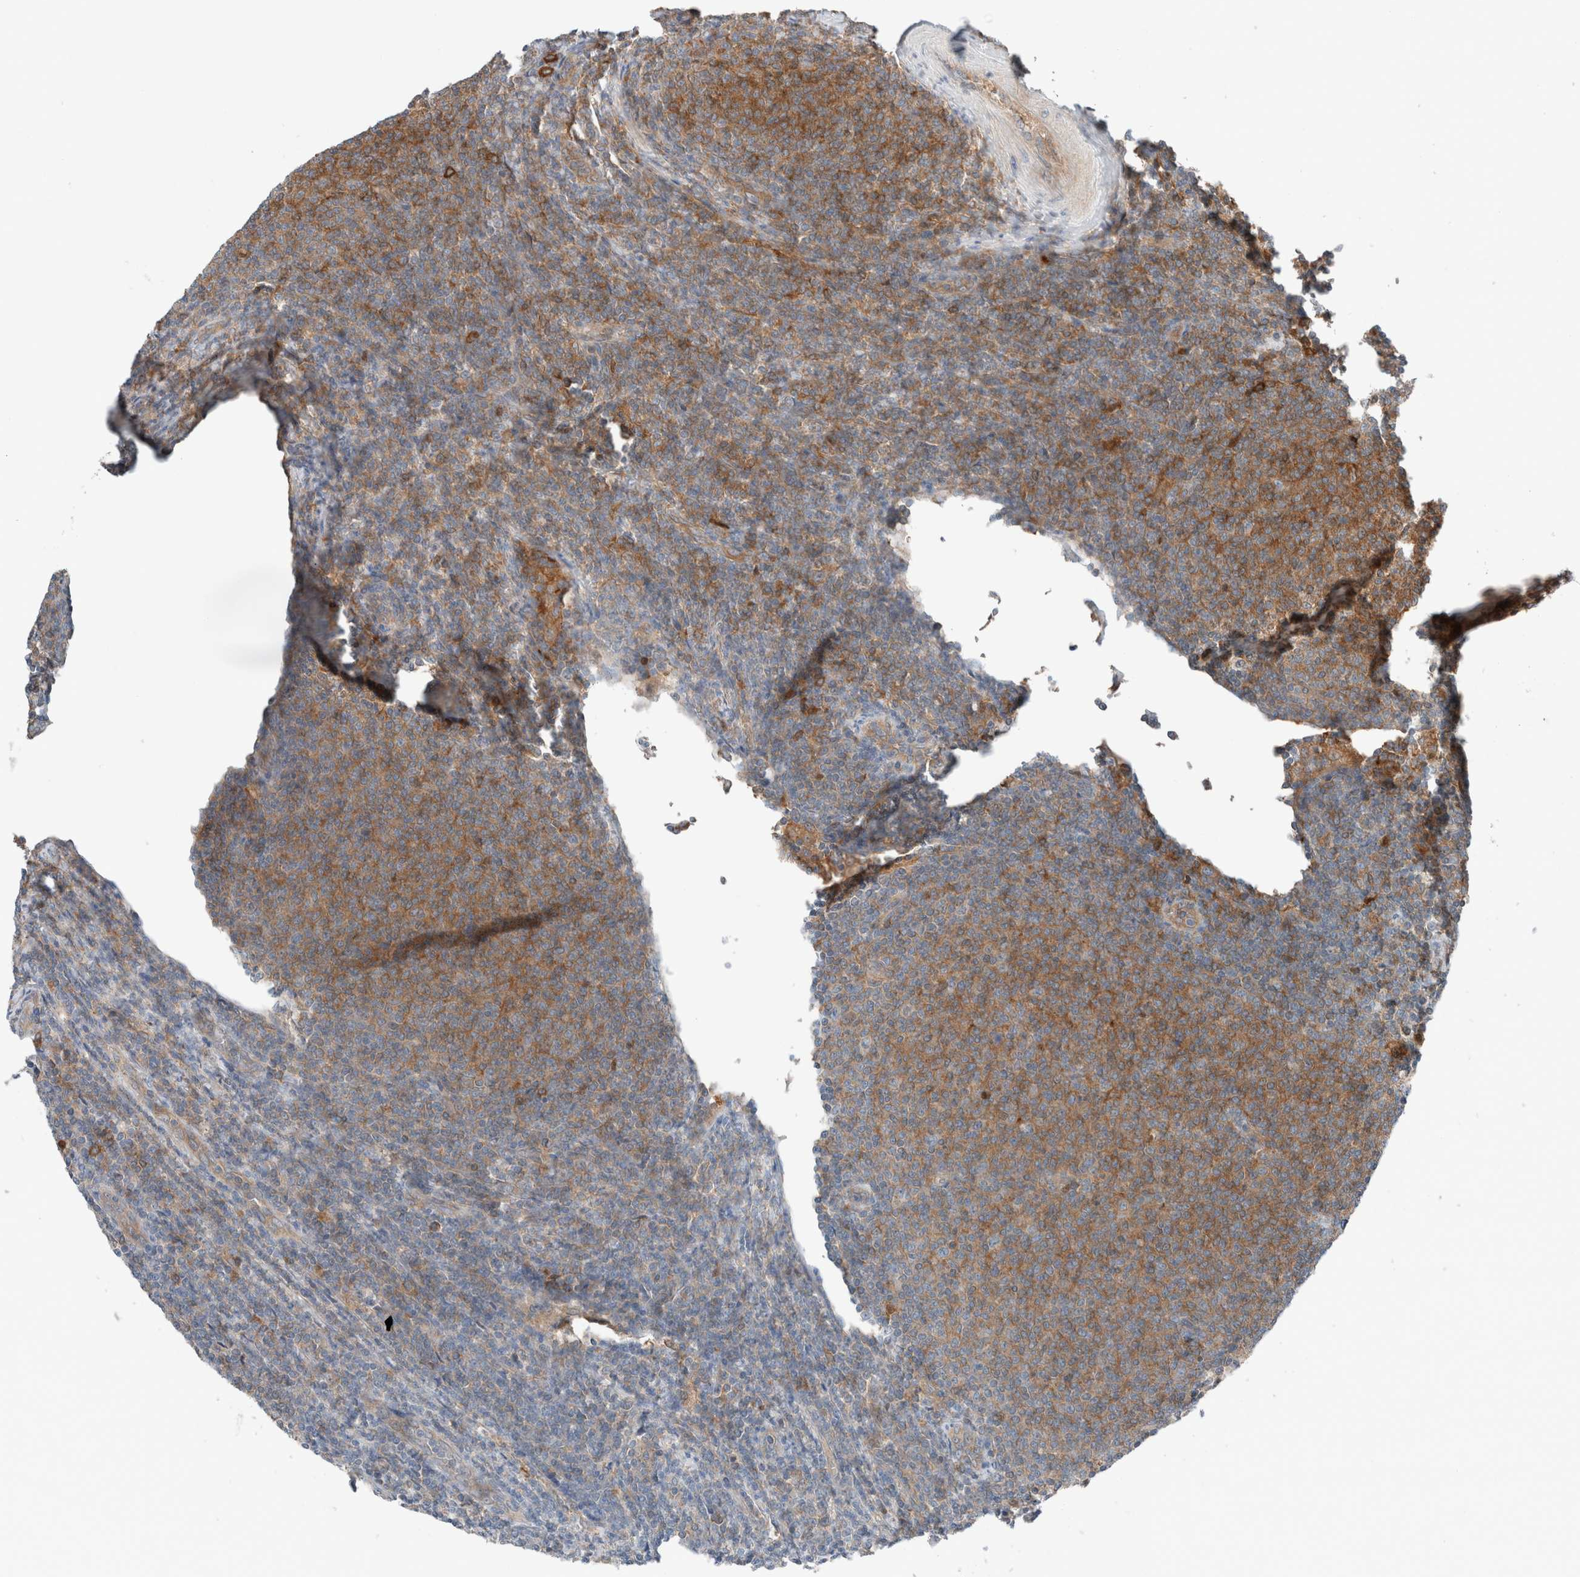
{"staining": {"intensity": "moderate", "quantity": "25%-75%", "location": "cytoplasmic/membranous"}, "tissue": "lymphoma", "cell_type": "Tumor cells", "image_type": "cancer", "snomed": [{"axis": "morphology", "description": "Malignant lymphoma, non-Hodgkin's type, Low grade"}, {"axis": "topography", "description": "Lymph node"}], "caption": "An immunohistochemistry (IHC) photomicrograph of tumor tissue is shown. Protein staining in brown highlights moderate cytoplasmic/membranous positivity in malignant lymphoma, non-Hodgkin's type (low-grade) within tumor cells. Using DAB (3,3'-diaminobenzidine) (brown) and hematoxylin (blue) stains, captured at high magnification using brightfield microscopy.", "gene": "XPNPEP1", "patient": {"sex": "male", "age": 66}}